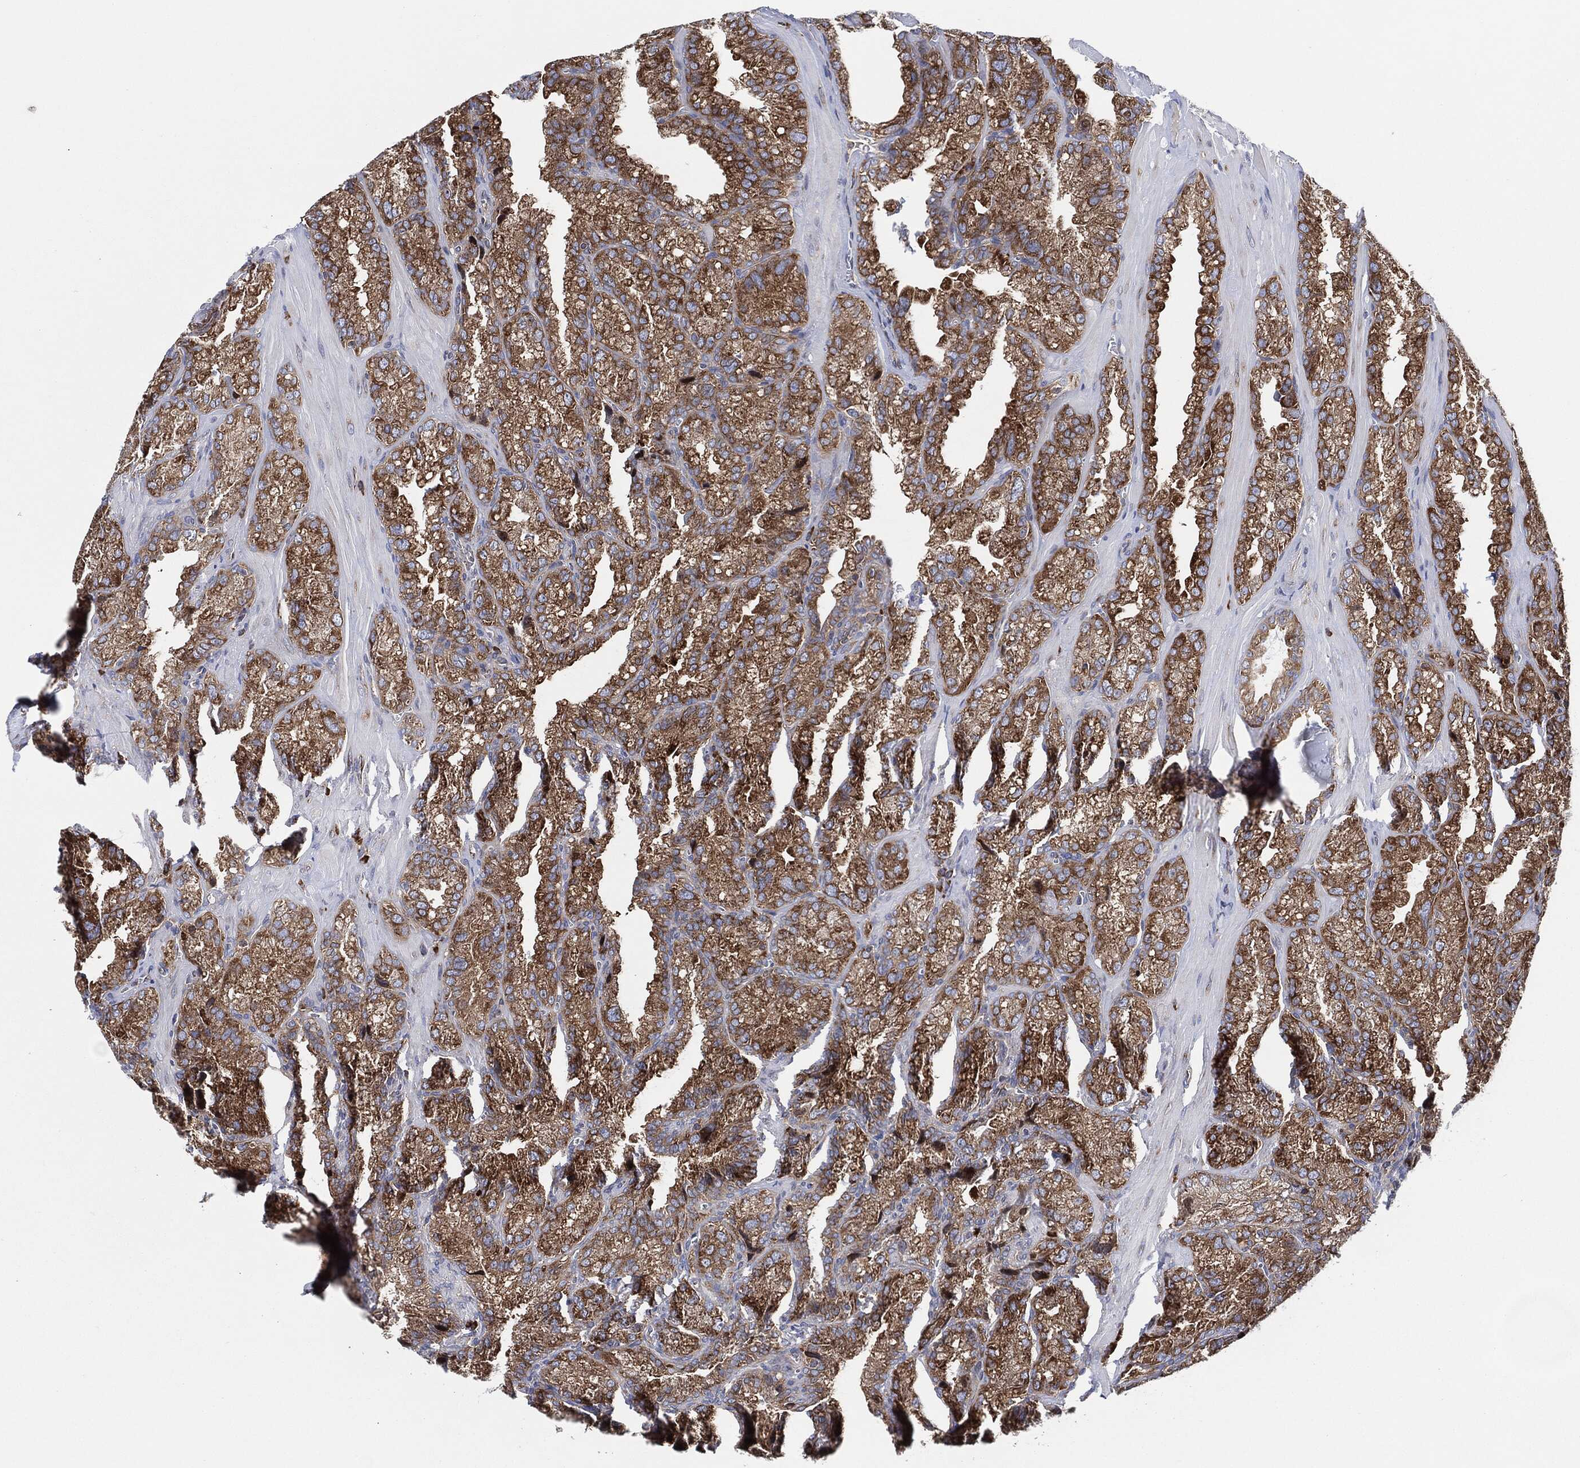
{"staining": {"intensity": "moderate", "quantity": ">75%", "location": "cytoplasmic/membranous"}, "tissue": "seminal vesicle", "cell_type": "Glandular cells", "image_type": "normal", "snomed": [{"axis": "morphology", "description": "Normal tissue, NOS"}, {"axis": "topography", "description": "Seminal veicle"}], "caption": "Protein analysis of benign seminal vesicle shows moderate cytoplasmic/membranous positivity in about >75% of glandular cells.", "gene": "EIF2S2", "patient": {"sex": "male", "age": 57}}